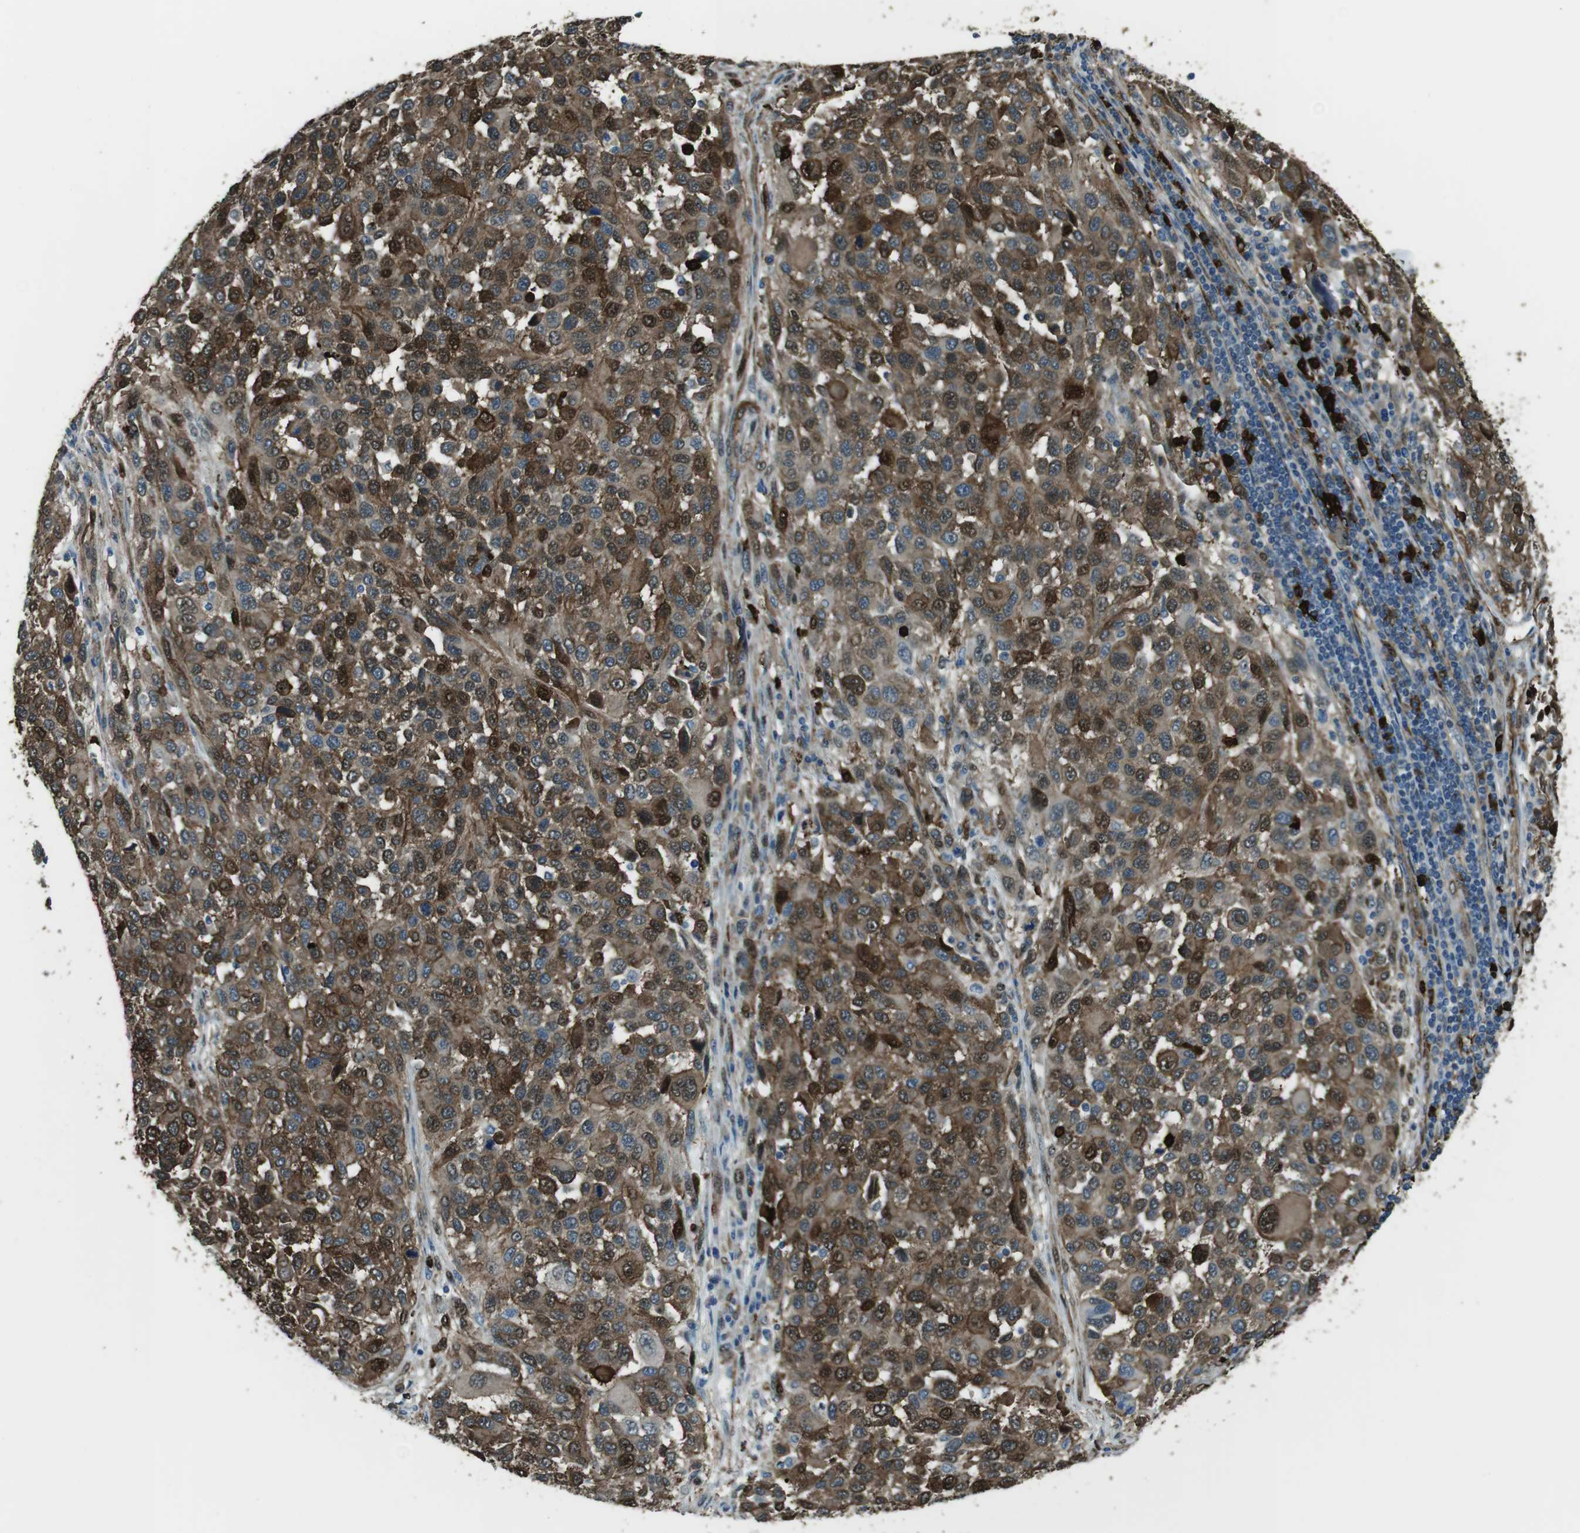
{"staining": {"intensity": "moderate", "quantity": ">75%", "location": "cytoplasmic/membranous,nuclear"}, "tissue": "melanoma", "cell_type": "Tumor cells", "image_type": "cancer", "snomed": [{"axis": "morphology", "description": "Malignant melanoma, Metastatic site"}, {"axis": "topography", "description": "Lymph node"}], "caption": "This is an image of IHC staining of malignant melanoma (metastatic site), which shows moderate positivity in the cytoplasmic/membranous and nuclear of tumor cells.", "gene": "SFT2D1", "patient": {"sex": "male", "age": 61}}